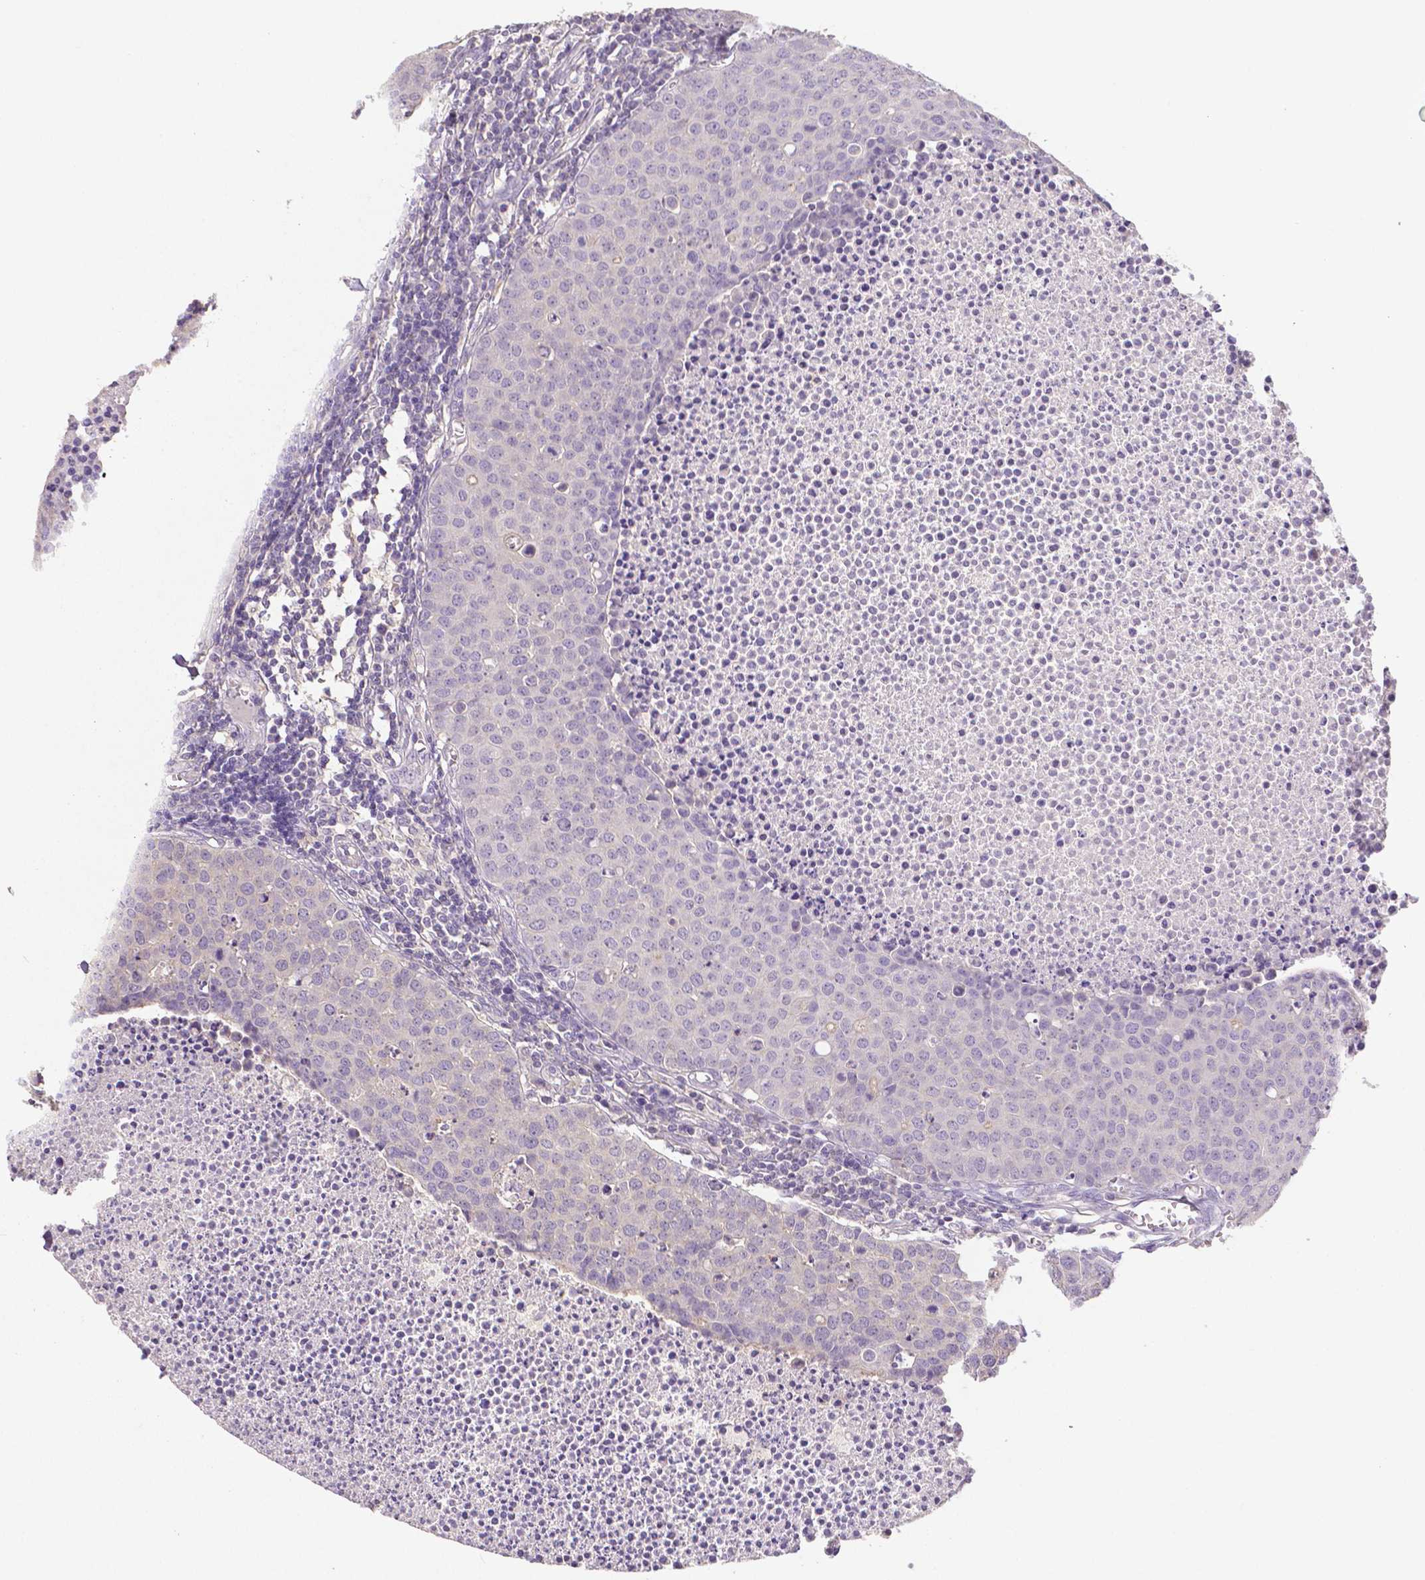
{"staining": {"intensity": "negative", "quantity": "none", "location": "none"}, "tissue": "carcinoid", "cell_type": "Tumor cells", "image_type": "cancer", "snomed": [{"axis": "morphology", "description": "Carcinoid, malignant, NOS"}, {"axis": "topography", "description": "Colon"}], "caption": "Tumor cells show no significant protein positivity in carcinoid (malignant).", "gene": "CRMP1", "patient": {"sex": "male", "age": 81}}